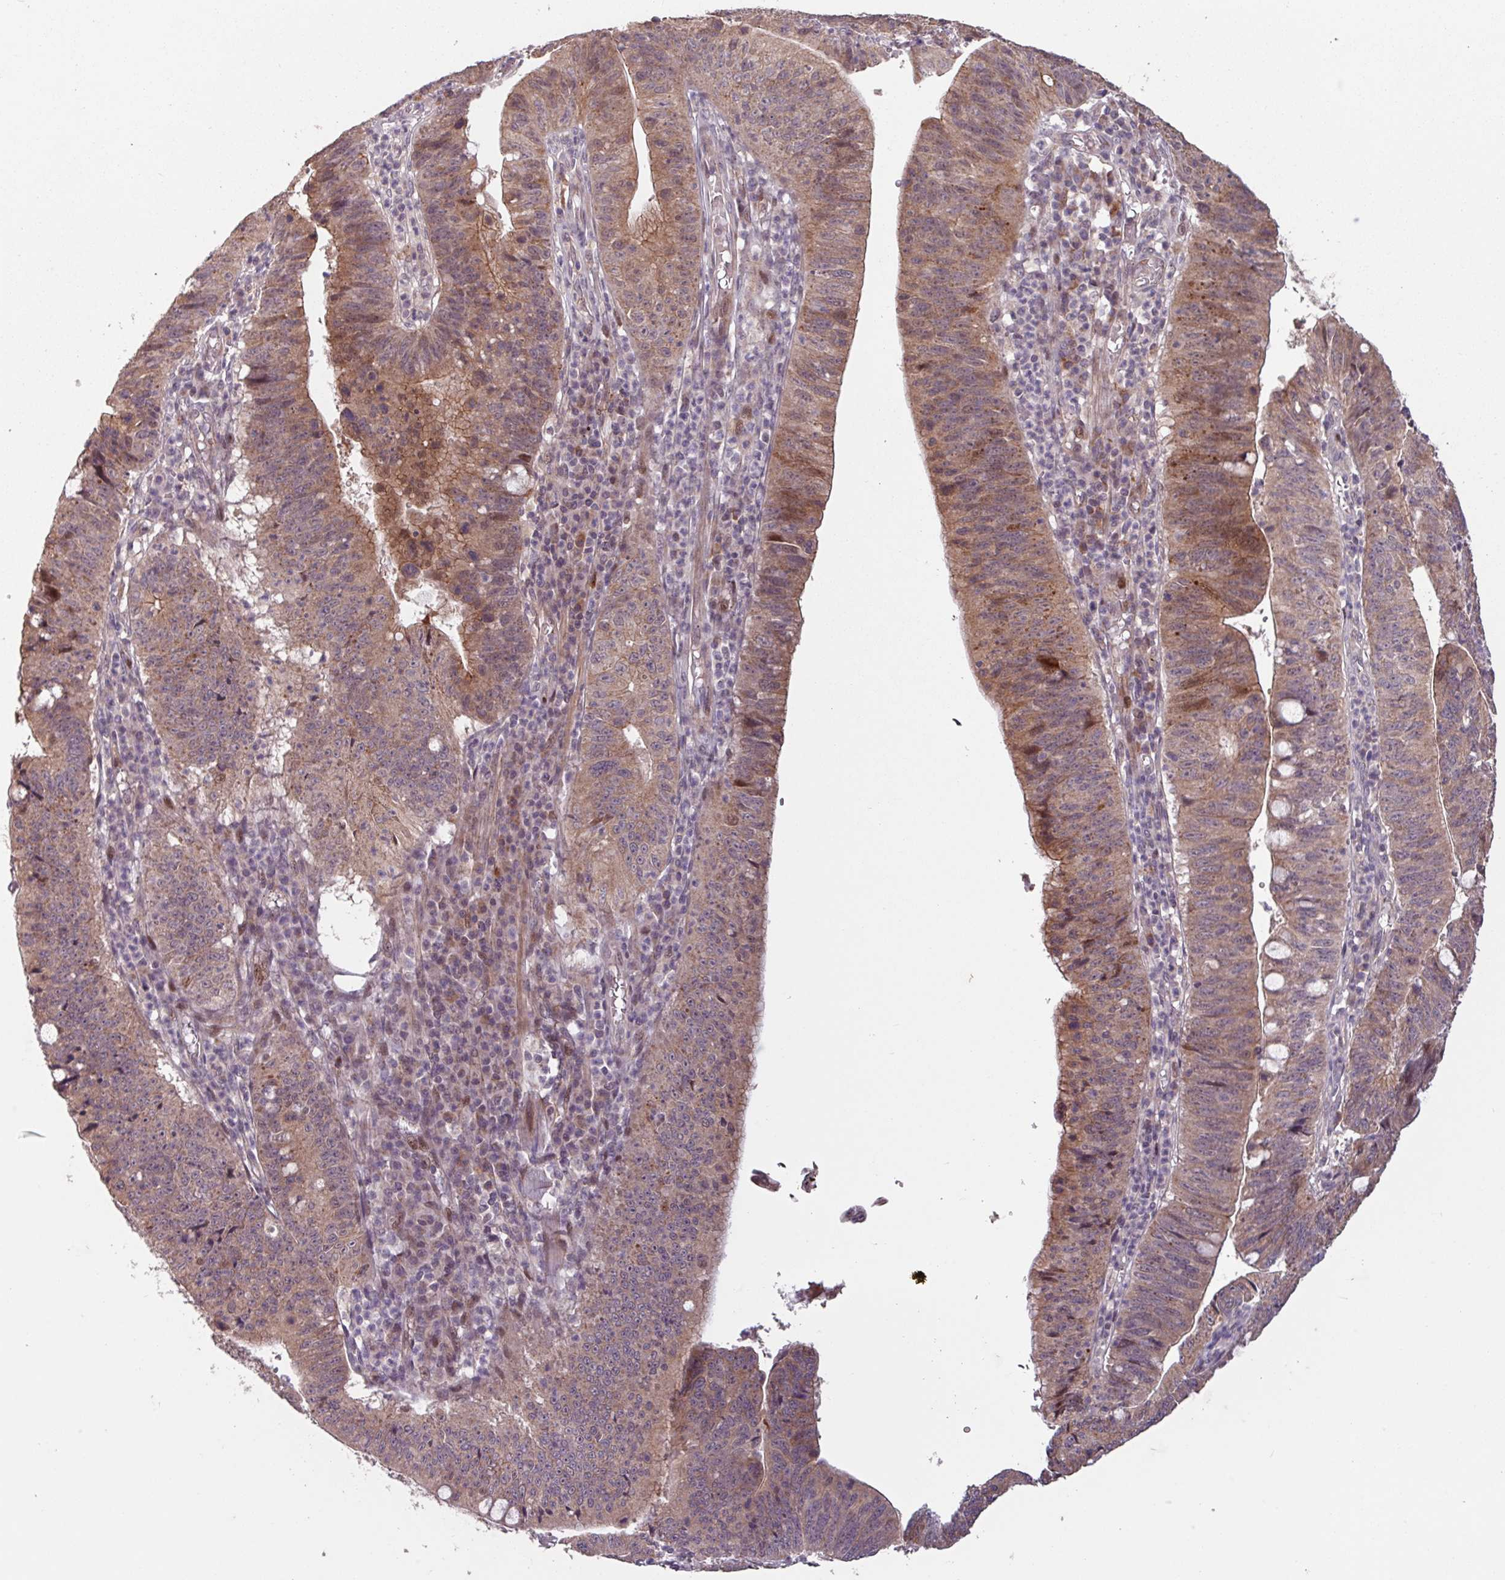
{"staining": {"intensity": "moderate", "quantity": "25%-75%", "location": "cytoplasmic/membranous,nuclear"}, "tissue": "stomach cancer", "cell_type": "Tumor cells", "image_type": "cancer", "snomed": [{"axis": "morphology", "description": "Adenocarcinoma, NOS"}, {"axis": "topography", "description": "Stomach"}], "caption": "Immunohistochemistry photomicrograph of neoplastic tissue: stomach adenocarcinoma stained using immunohistochemistry (IHC) shows medium levels of moderate protein expression localized specifically in the cytoplasmic/membranous and nuclear of tumor cells, appearing as a cytoplasmic/membranous and nuclear brown color.", "gene": "TMEM88", "patient": {"sex": "male", "age": 59}}